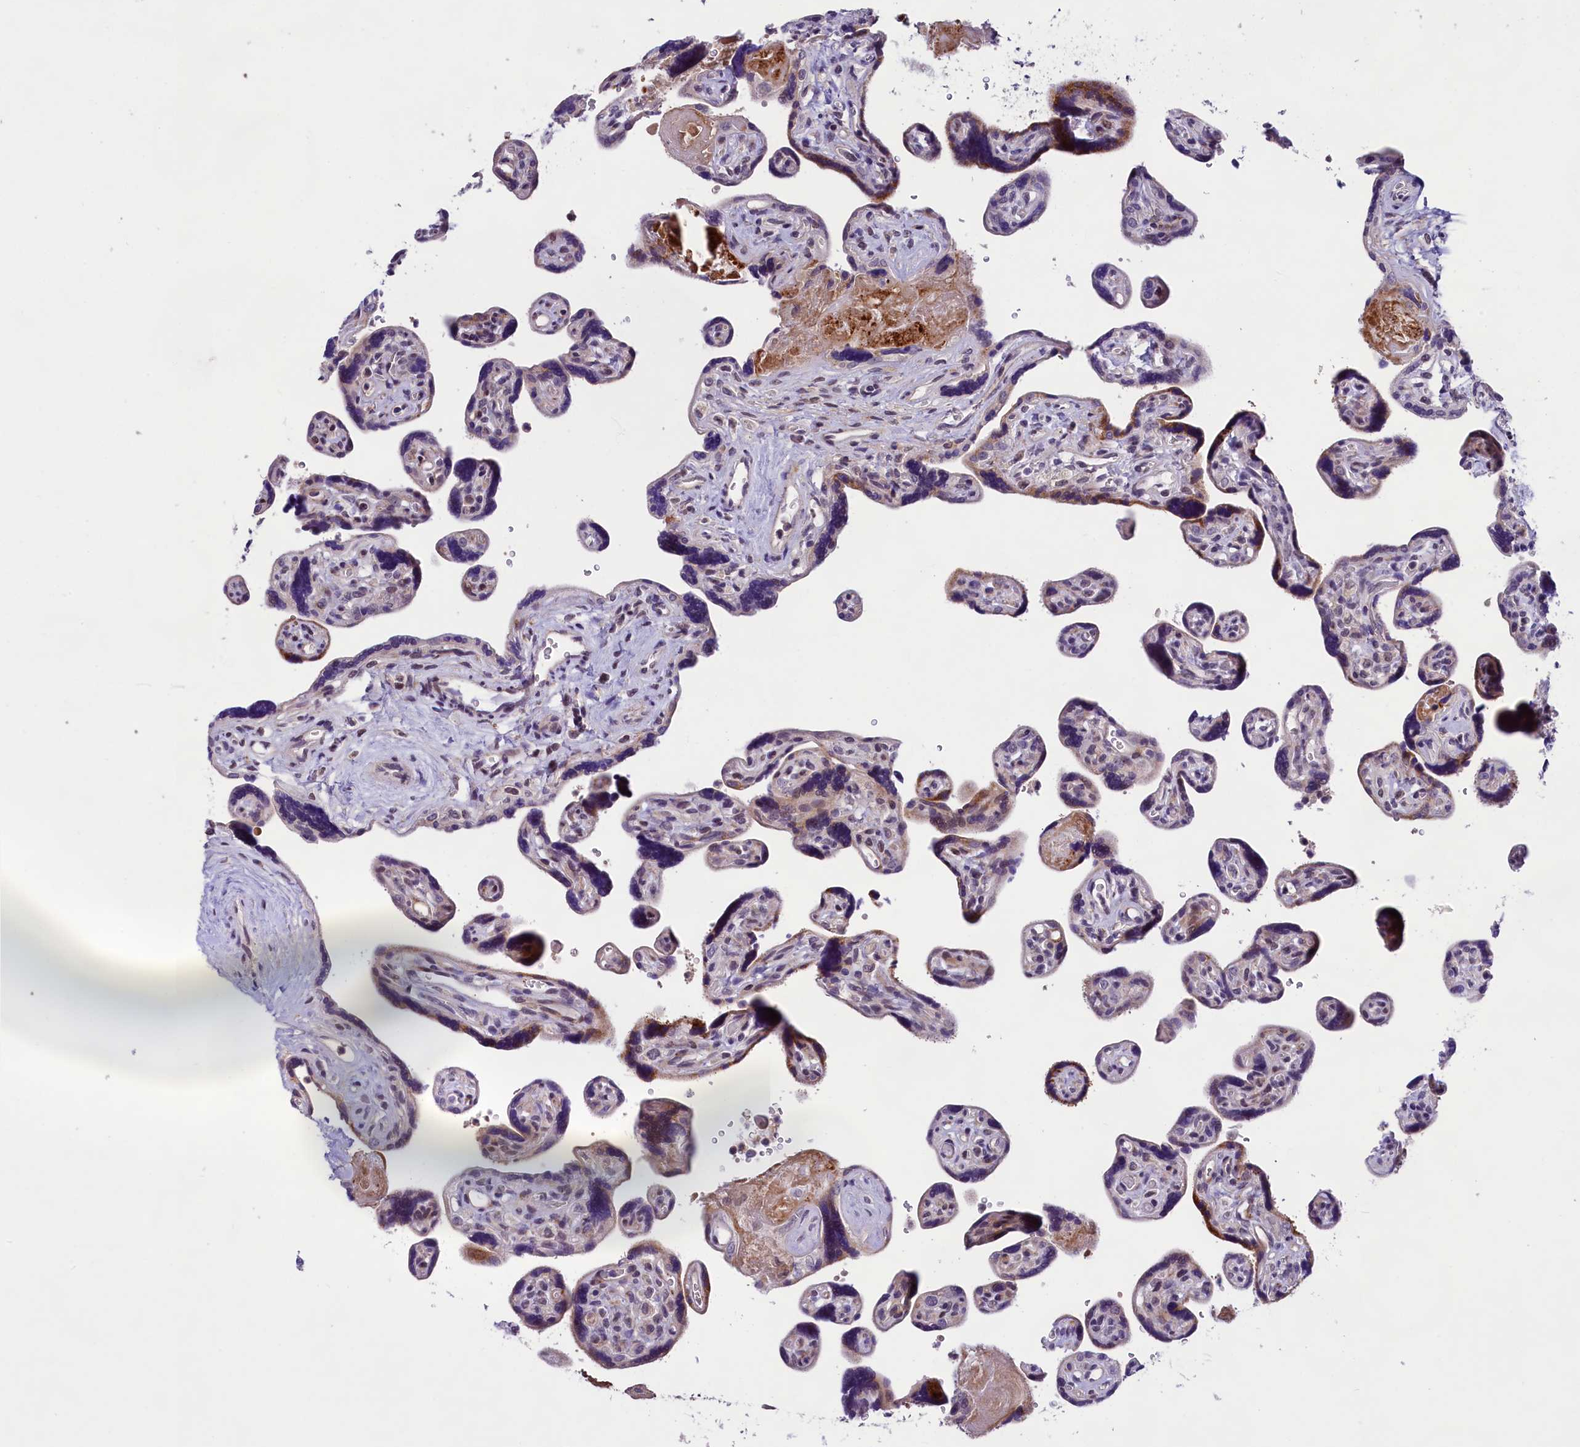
{"staining": {"intensity": "moderate", "quantity": "<25%", "location": "cytoplasmic/membranous,nuclear"}, "tissue": "placenta", "cell_type": "Trophoblastic cells", "image_type": "normal", "snomed": [{"axis": "morphology", "description": "Normal tissue, NOS"}, {"axis": "topography", "description": "Placenta"}], "caption": "Placenta stained for a protein exhibits moderate cytoplasmic/membranous,nuclear positivity in trophoblastic cells. The staining is performed using DAB brown chromogen to label protein expression. The nuclei are counter-stained blue using hematoxylin.", "gene": "FBXO45", "patient": {"sex": "female", "age": 39}}